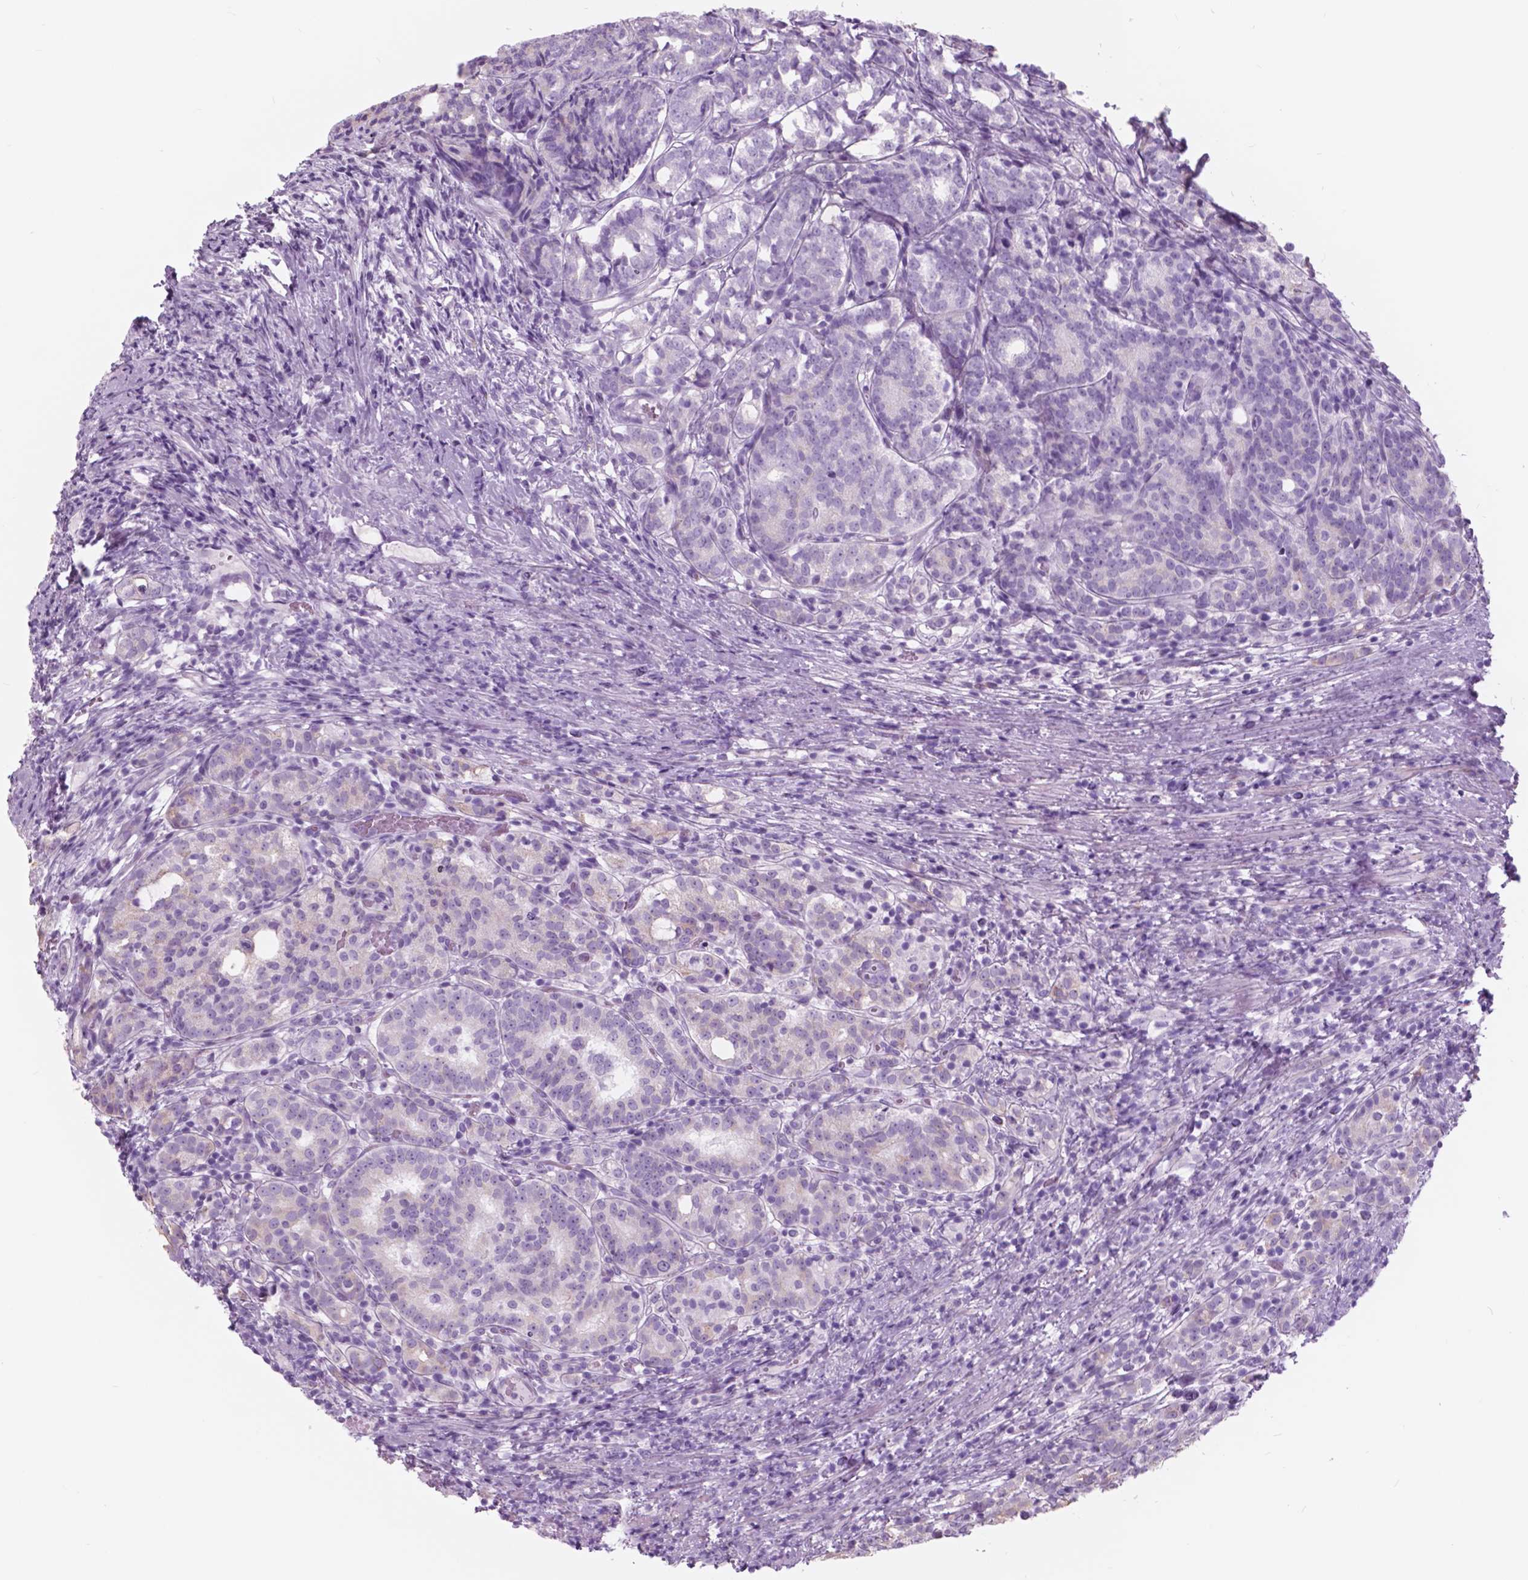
{"staining": {"intensity": "negative", "quantity": "none", "location": "none"}, "tissue": "prostate cancer", "cell_type": "Tumor cells", "image_type": "cancer", "snomed": [{"axis": "morphology", "description": "Adenocarcinoma, High grade"}, {"axis": "topography", "description": "Prostate"}], "caption": "Immunohistochemistry (IHC) of human high-grade adenocarcinoma (prostate) reveals no expression in tumor cells. Brightfield microscopy of immunohistochemistry stained with DAB (brown) and hematoxylin (blue), captured at high magnification.", "gene": "FXYD2", "patient": {"sex": "male", "age": 53}}